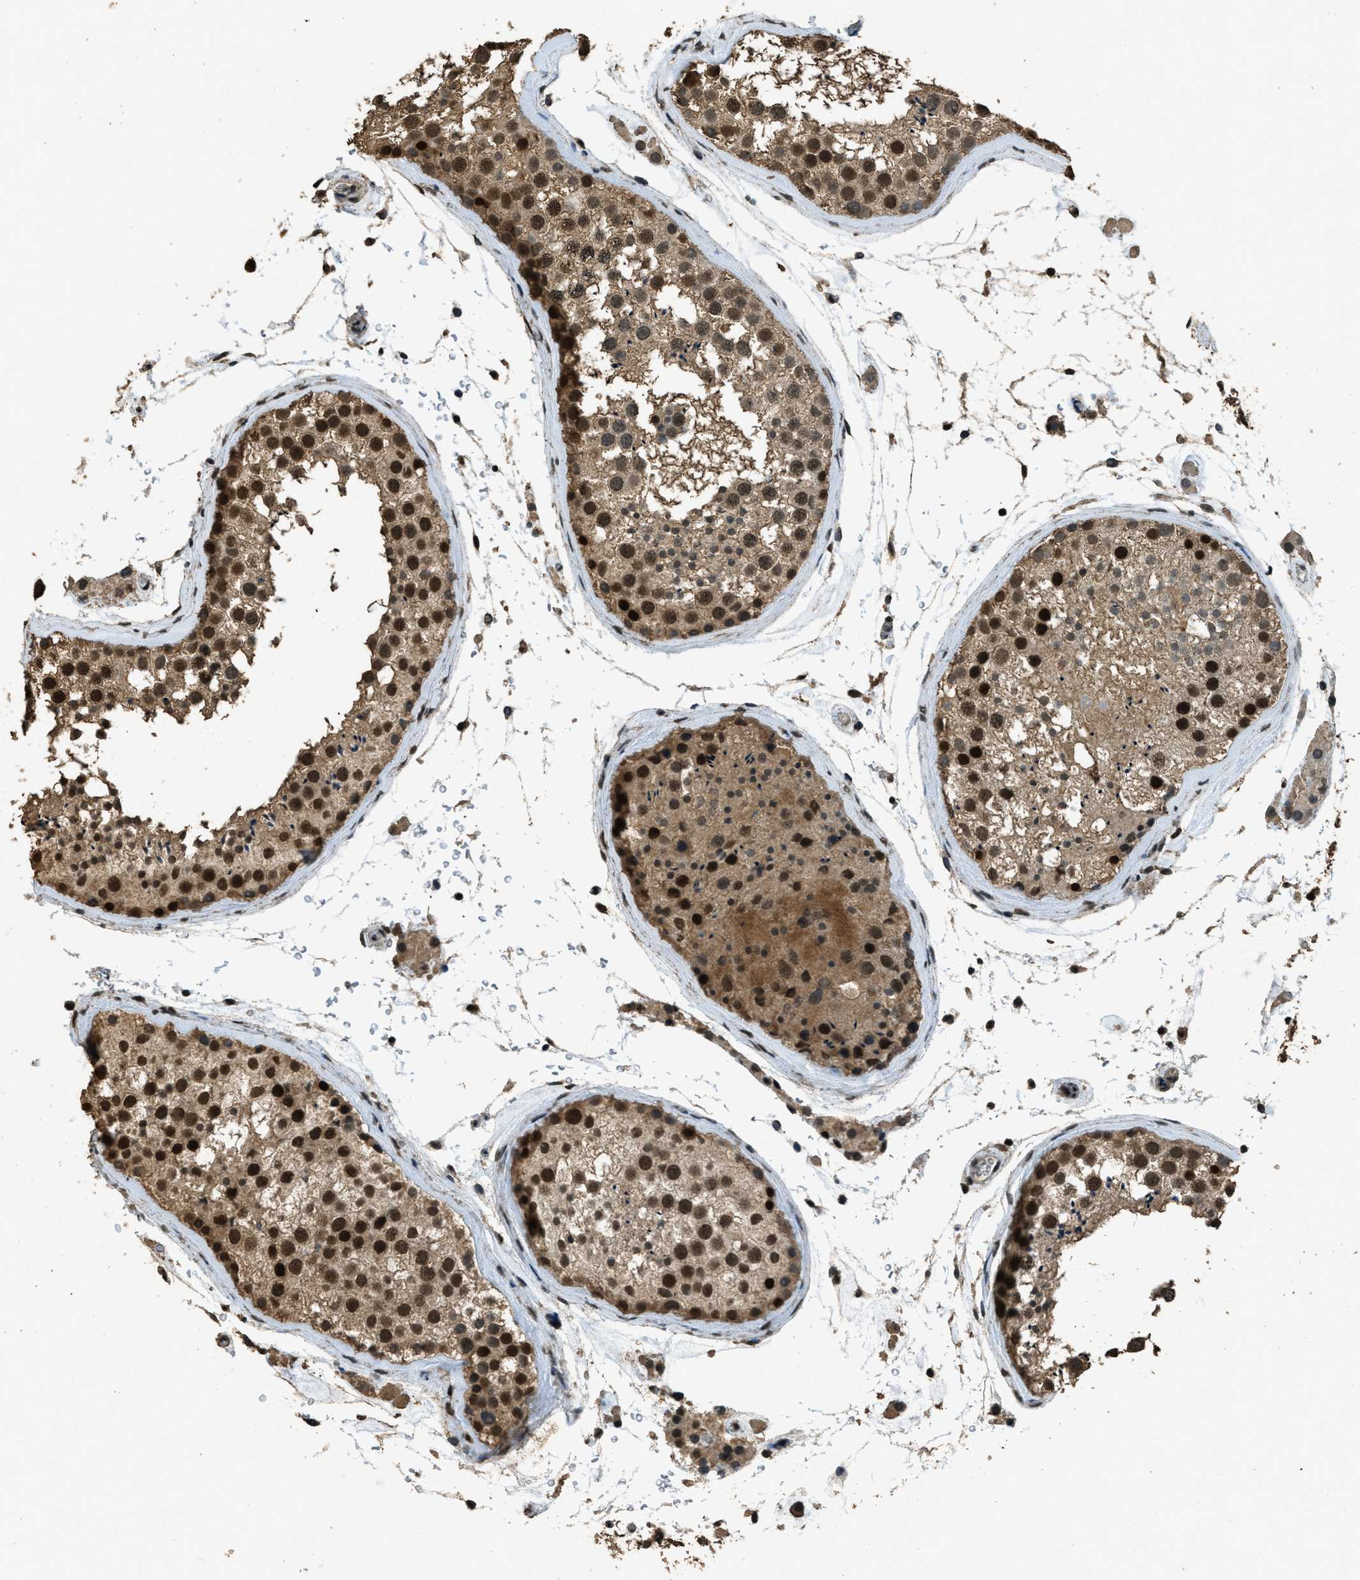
{"staining": {"intensity": "strong", "quantity": ">75%", "location": "cytoplasmic/membranous,nuclear"}, "tissue": "testis", "cell_type": "Cells in seminiferous ducts", "image_type": "normal", "snomed": [{"axis": "morphology", "description": "Normal tissue, NOS"}, {"axis": "topography", "description": "Testis"}], "caption": "This is a micrograph of IHC staining of normal testis, which shows strong positivity in the cytoplasmic/membranous,nuclear of cells in seminiferous ducts.", "gene": "MYB", "patient": {"sex": "male", "age": 46}}